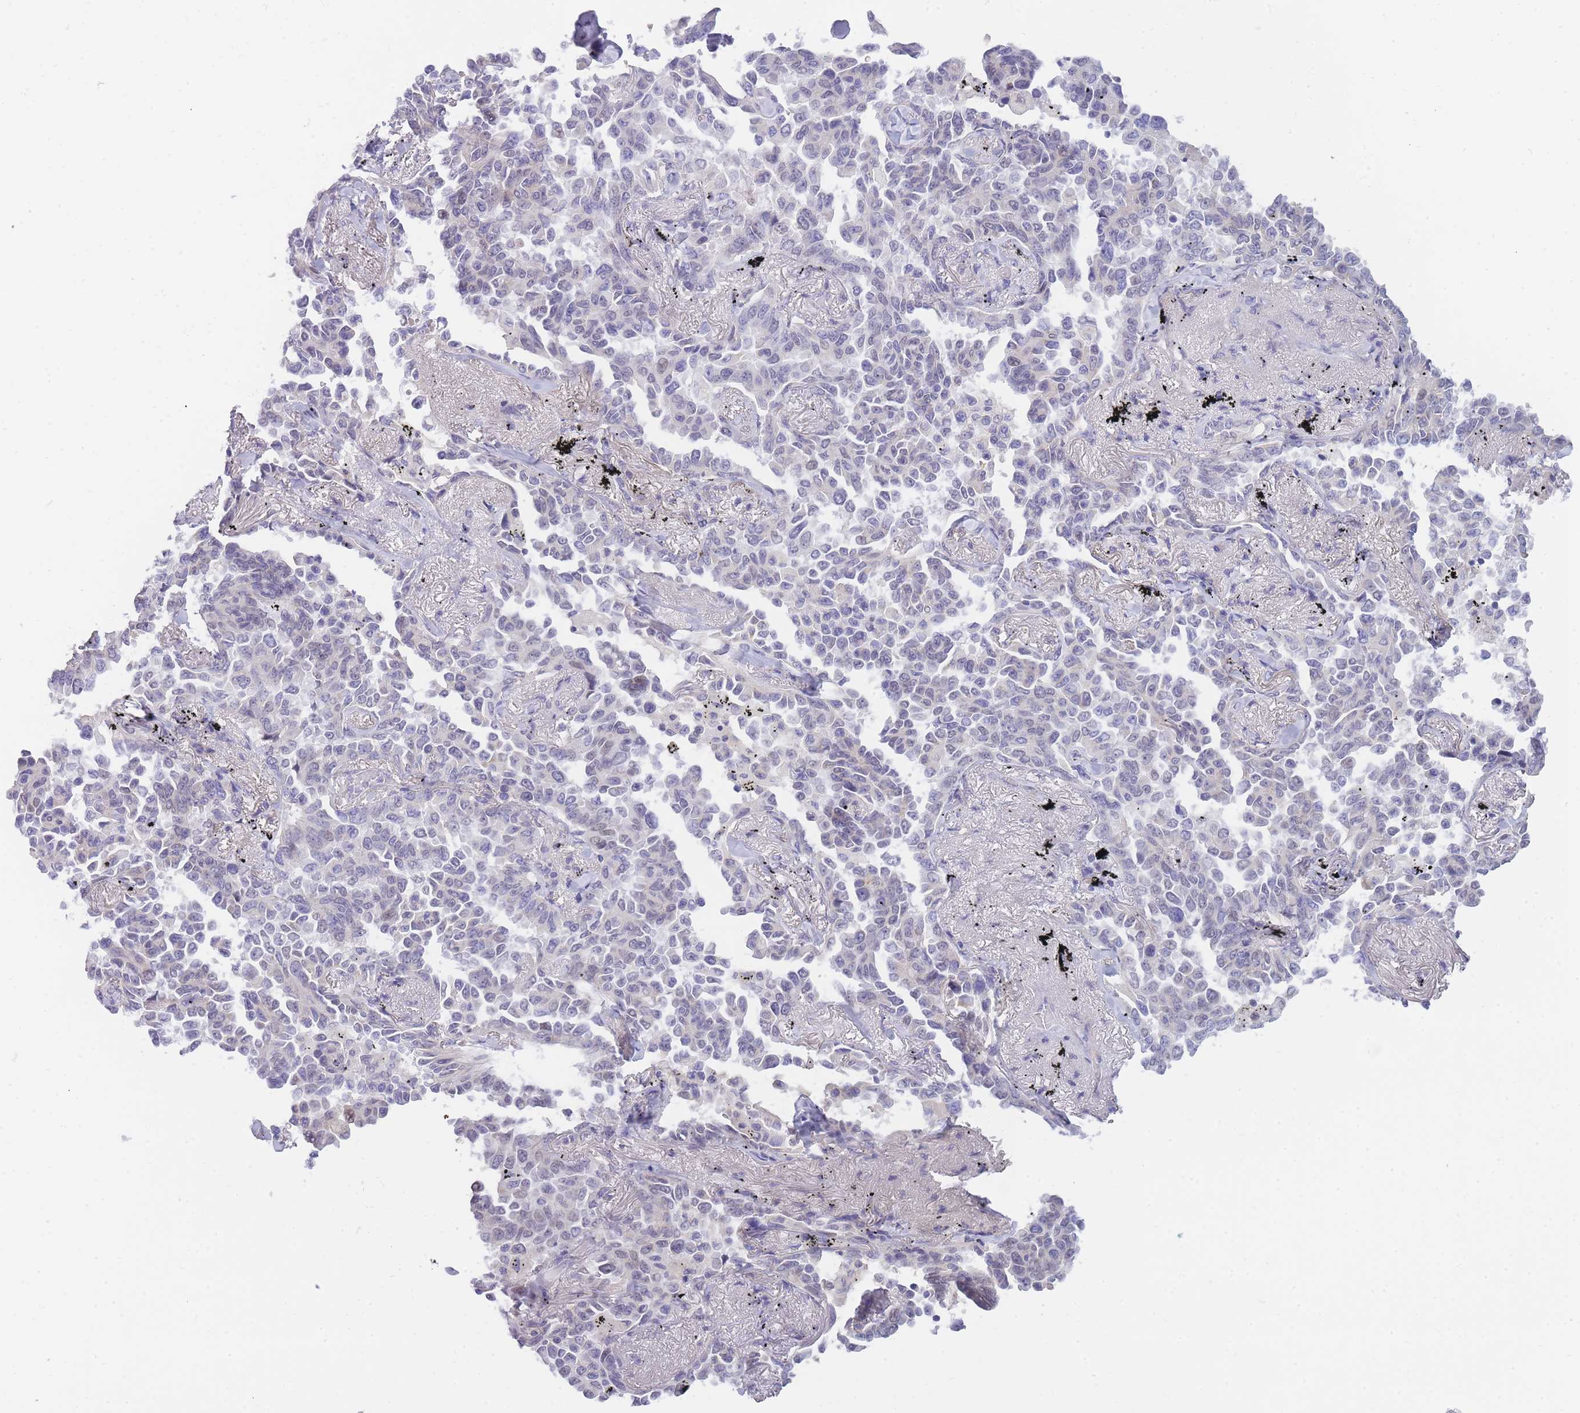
{"staining": {"intensity": "negative", "quantity": "none", "location": "none"}, "tissue": "lung cancer", "cell_type": "Tumor cells", "image_type": "cancer", "snomed": [{"axis": "morphology", "description": "Adenocarcinoma, NOS"}, {"axis": "topography", "description": "Lung"}], "caption": "This is a photomicrograph of immunohistochemistry staining of lung adenocarcinoma, which shows no positivity in tumor cells. (Stains: DAB (3,3'-diaminobenzidine) immunohistochemistry (IHC) with hematoxylin counter stain, Microscopy: brightfield microscopy at high magnification).", "gene": "PRR23B", "patient": {"sex": "female", "age": 67}}